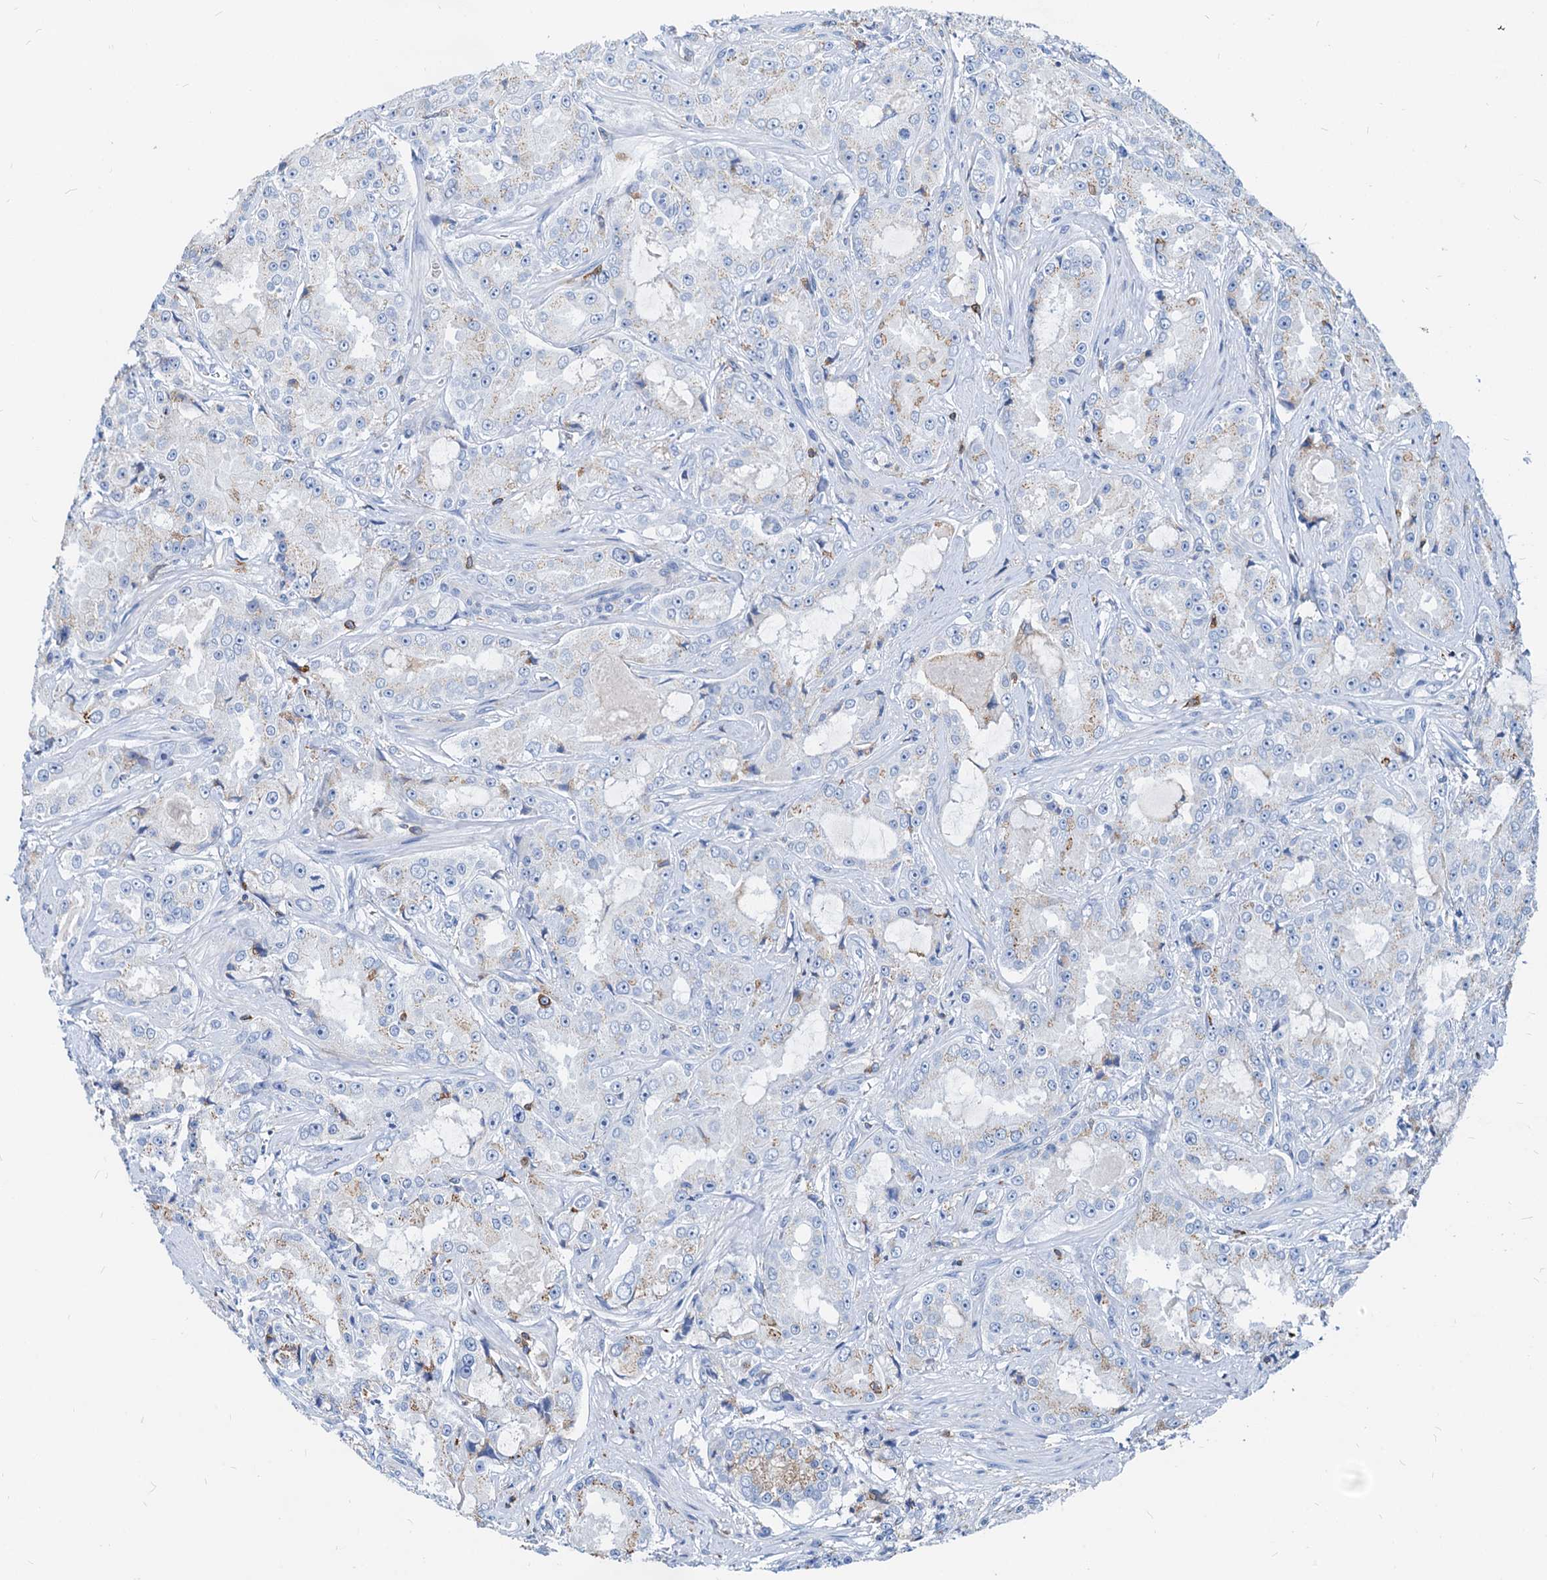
{"staining": {"intensity": "negative", "quantity": "none", "location": "none"}, "tissue": "prostate cancer", "cell_type": "Tumor cells", "image_type": "cancer", "snomed": [{"axis": "morphology", "description": "Adenocarcinoma, High grade"}, {"axis": "topography", "description": "Prostate"}], "caption": "Tumor cells show no significant staining in prostate cancer (high-grade adenocarcinoma).", "gene": "LCP2", "patient": {"sex": "male", "age": 73}}